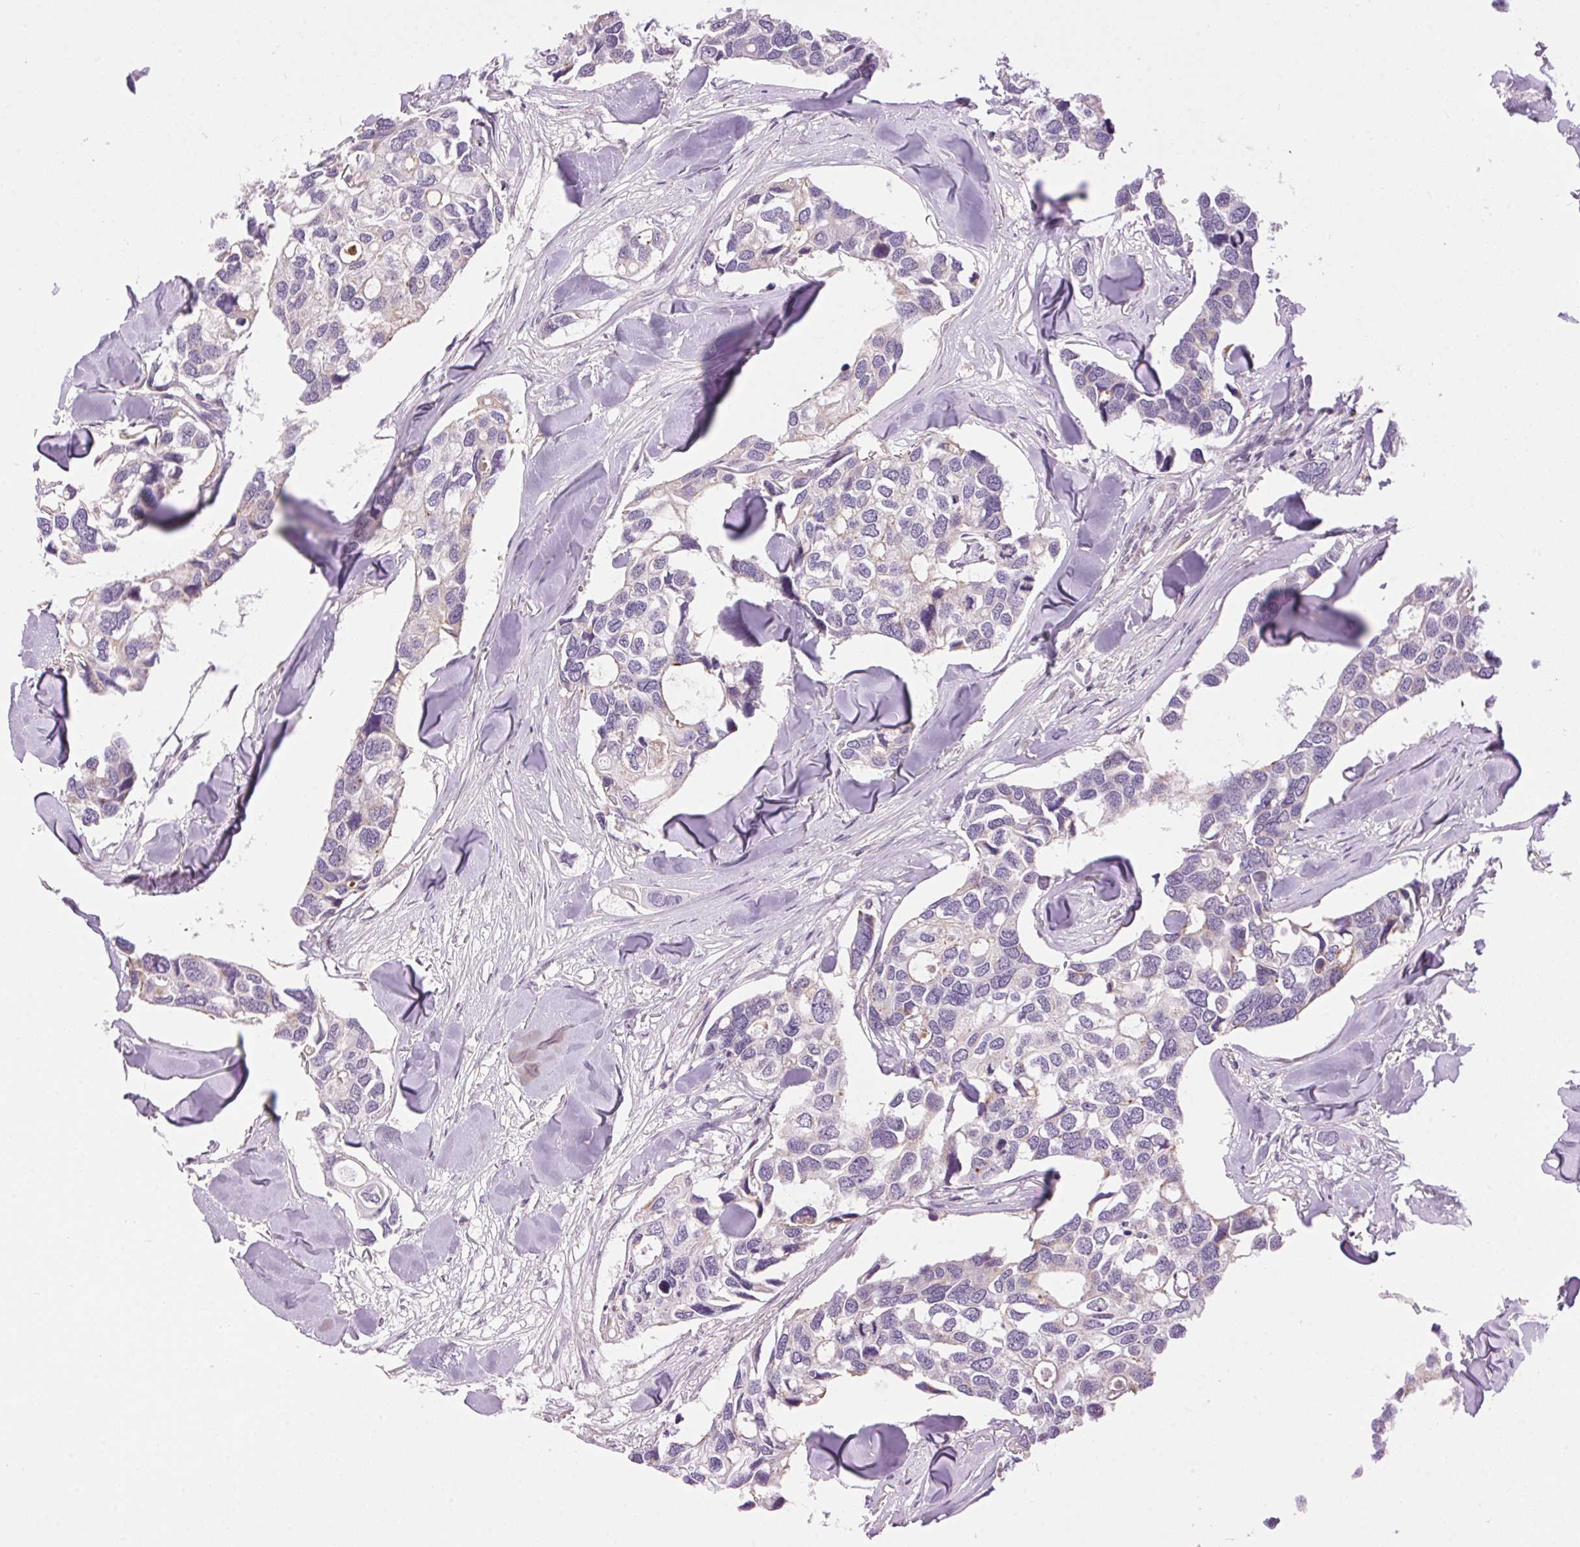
{"staining": {"intensity": "negative", "quantity": "none", "location": "none"}, "tissue": "breast cancer", "cell_type": "Tumor cells", "image_type": "cancer", "snomed": [{"axis": "morphology", "description": "Duct carcinoma"}, {"axis": "topography", "description": "Breast"}], "caption": "Breast cancer (intraductal carcinoma) was stained to show a protein in brown. There is no significant staining in tumor cells.", "gene": "SMIM13", "patient": {"sex": "female", "age": 83}}